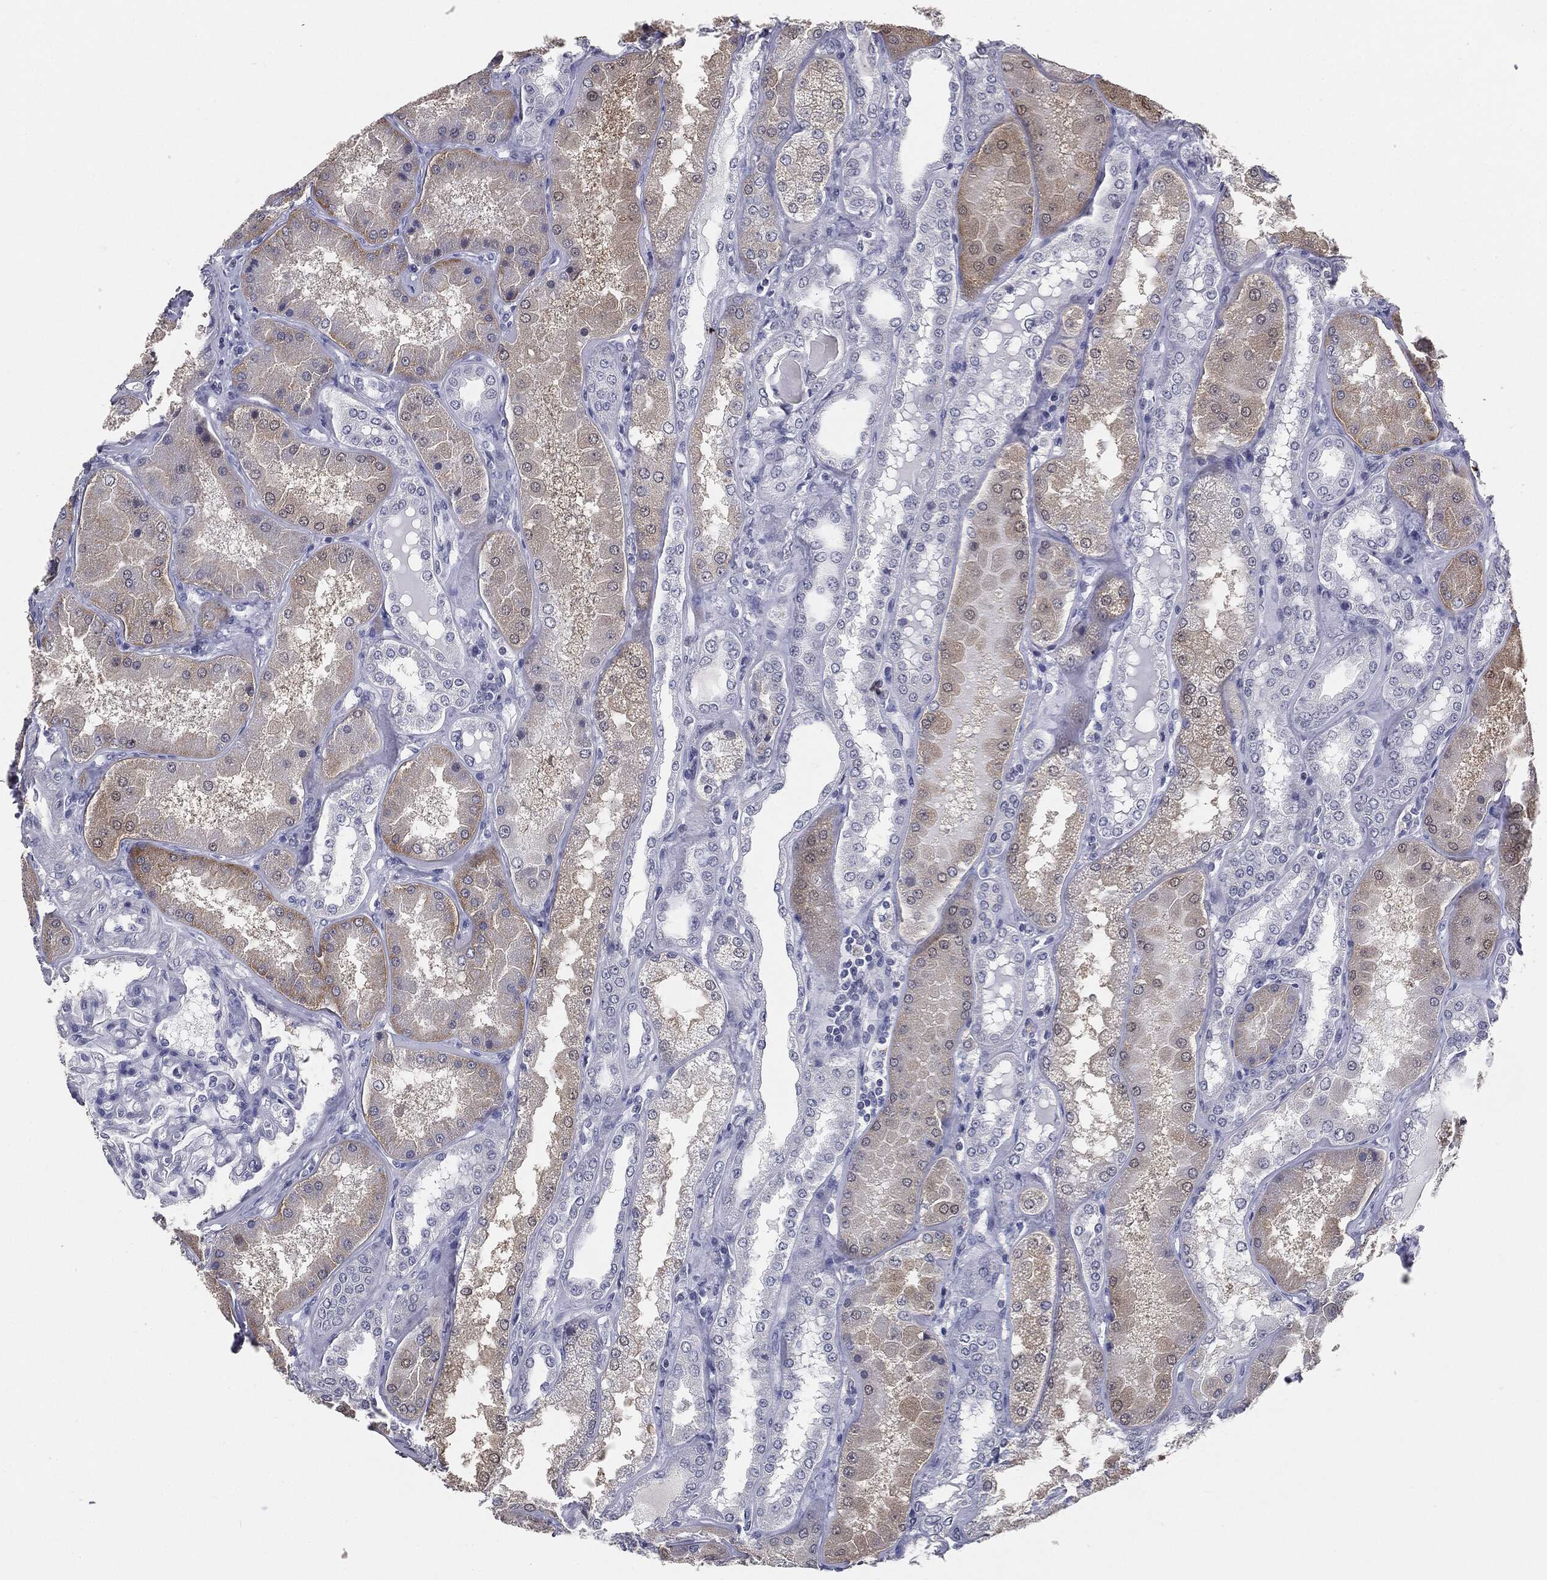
{"staining": {"intensity": "negative", "quantity": "none", "location": "none"}, "tissue": "kidney", "cell_type": "Cells in glomeruli", "image_type": "normal", "snomed": [{"axis": "morphology", "description": "Normal tissue, NOS"}, {"axis": "topography", "description": "Kidney"}], "caption": "Immunohistochemistry (IHC) photomicrograph of normal kidney: kidney stained with DAB (3,3'-diaminobenzidine) demonstrates no significant protein positivity in cells in glomeruli.", "gene": "SLC2A2", "patient": {"sex": "female", "age": 56}}